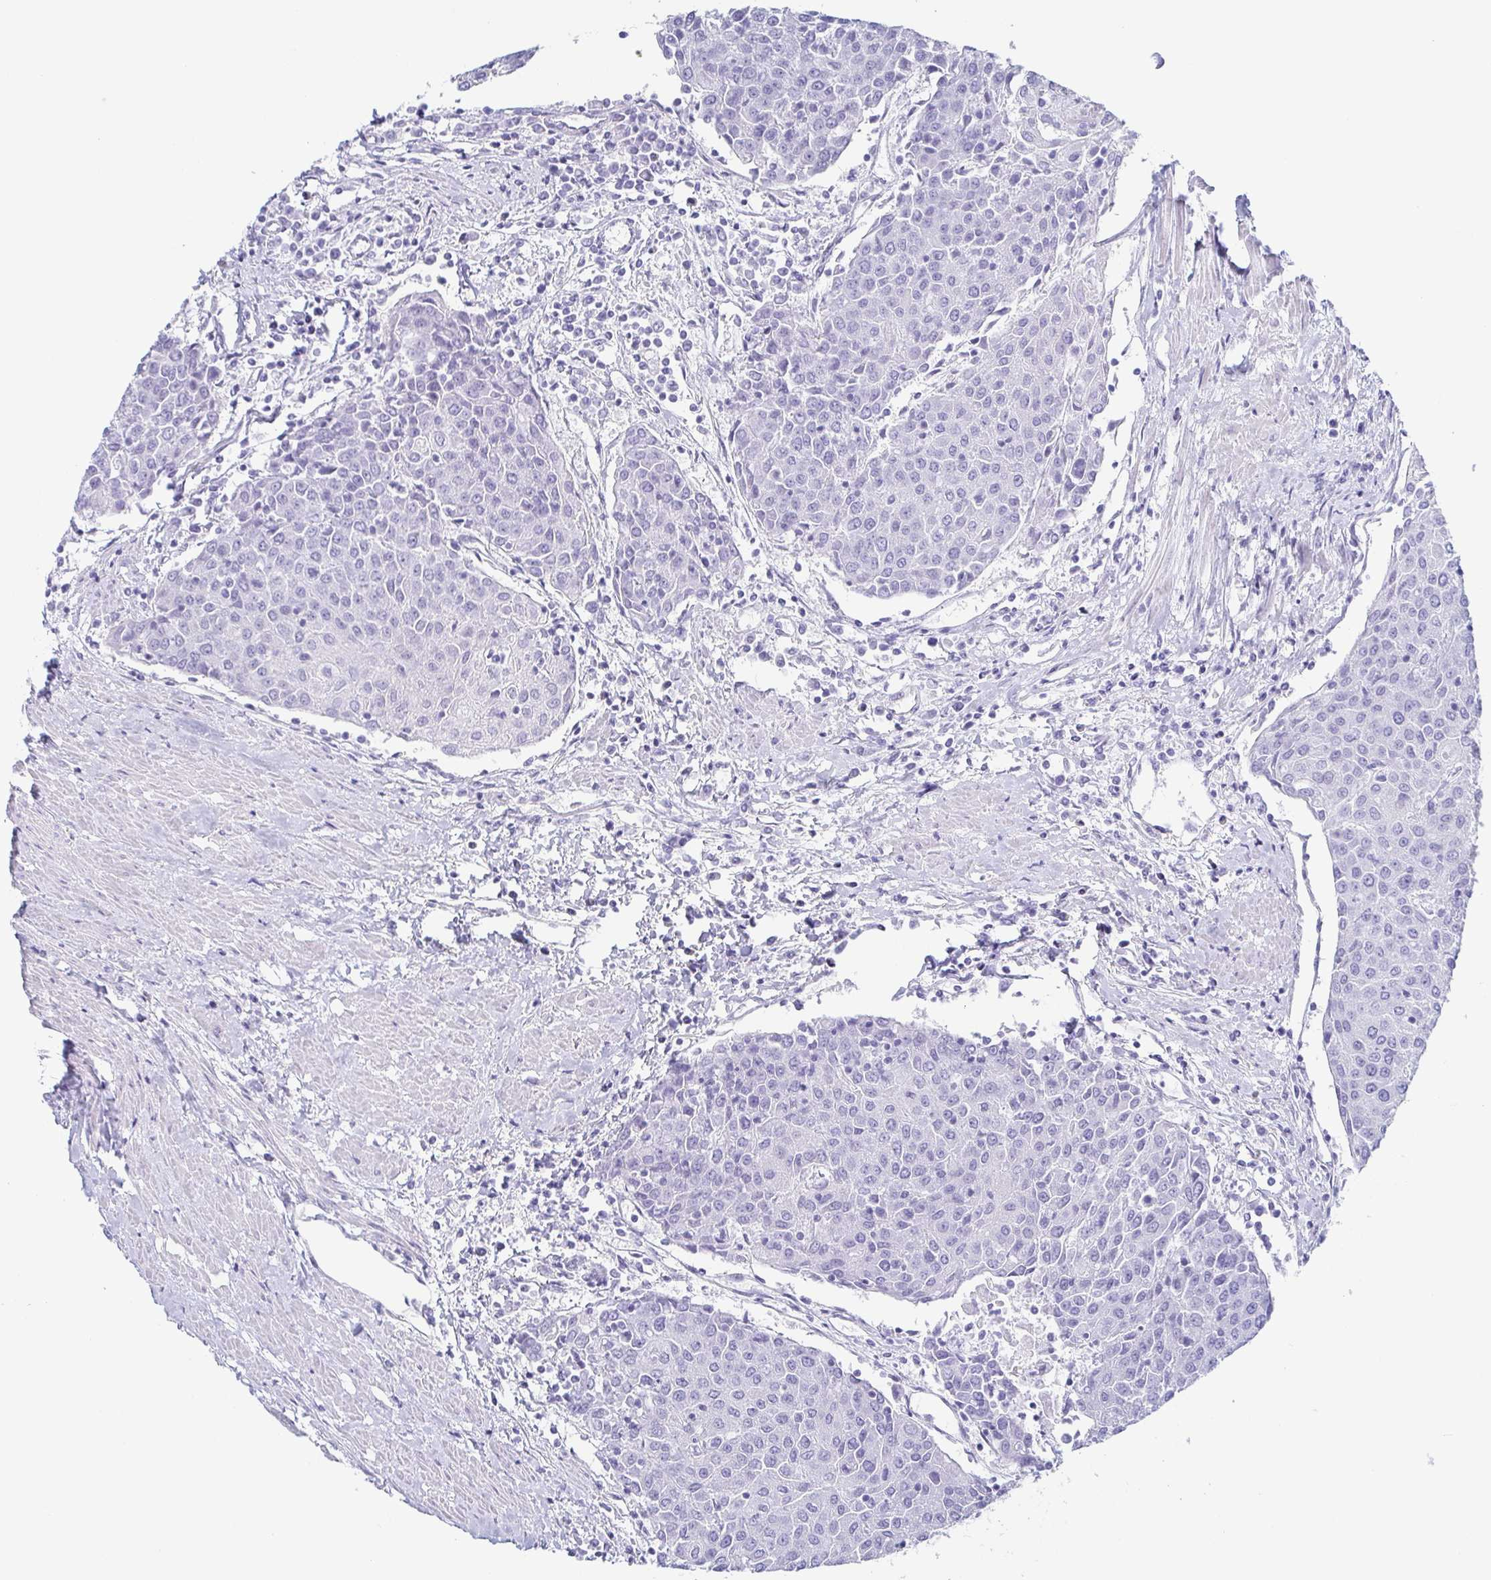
{"staining": {"intensity": "negative", "quantity": "none", "location": "none"}, "tissue": "urothelial cancer", "cell_type": "Tumor cells", "image_type": "cancer", "snomed": [{"axis": "morphology", "description": "Urothelial carcinoma, High grade"}, {"axis": "topography", "description": "Urinary bladder"}], "caption": "DAB immunohistochemical staining of urothelial cancer demonstrates no significant positivity in tumor cells. Brightfield microscopy of immunohistochemistry stained with DAB (3,3'-diaminobenzidine) (brown) and hematoxylin (blue), captured at high magnification.", "gene": "PRR4", "patient": {"sex": "female", "age": 85}}